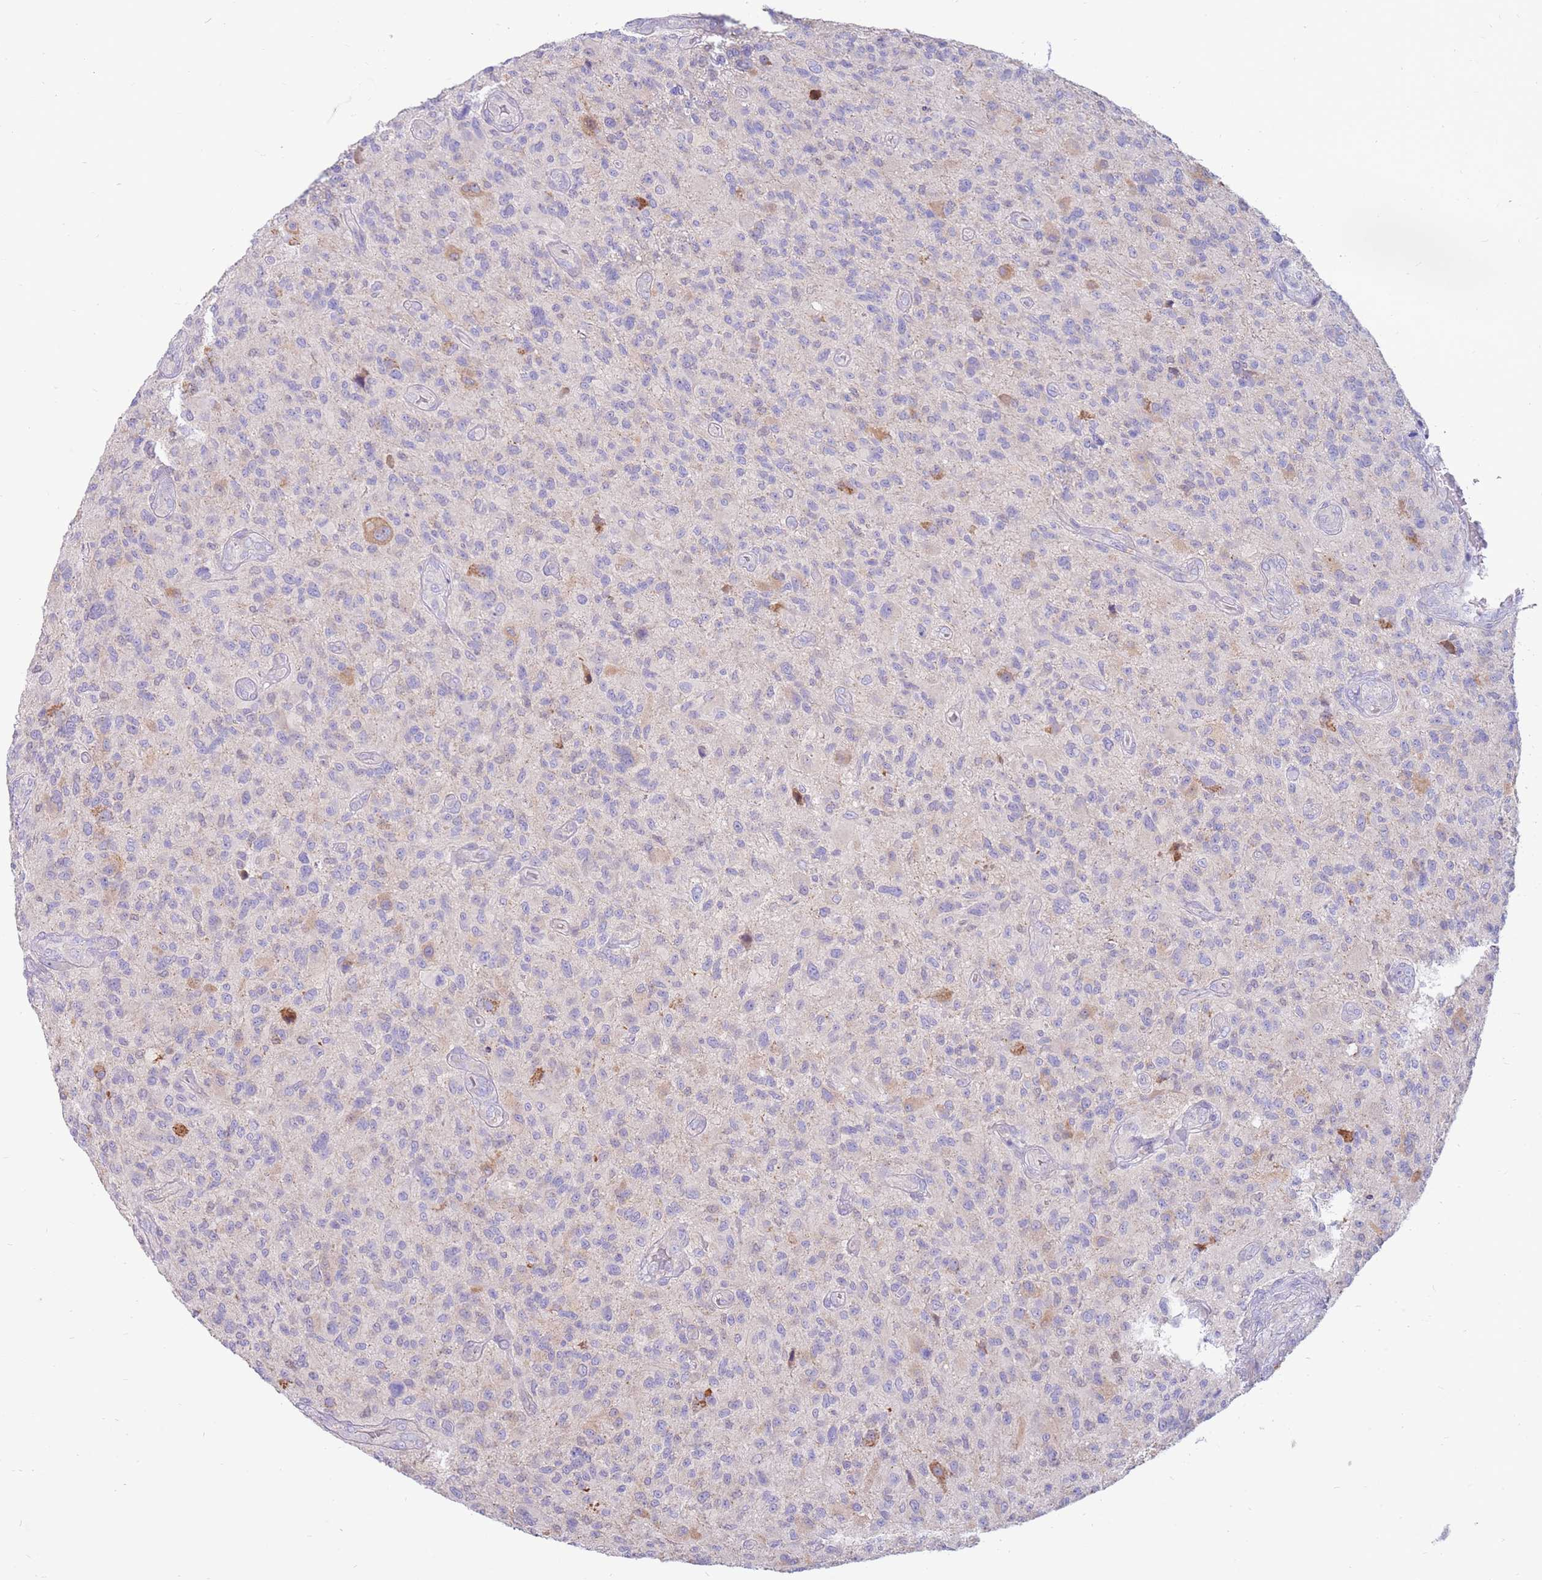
{"staining": {"intensity": "negative", "quantity": "none", "location": "none"}, "tissue": "glioma", "cell_type": "Tumor cells", "image_type": "cancer", "snomed": [{"axis": "morphology", "description": "Glioma, malignant, High grade"}, {"axis": "topography", "description": "Brain"}], "caption": "The micrograph reveals no significant positivity in tumor cells of malignant glioma (high-grade).", "gene": "SLC44A4", "patient": {"sex": "male", "age": 47}}